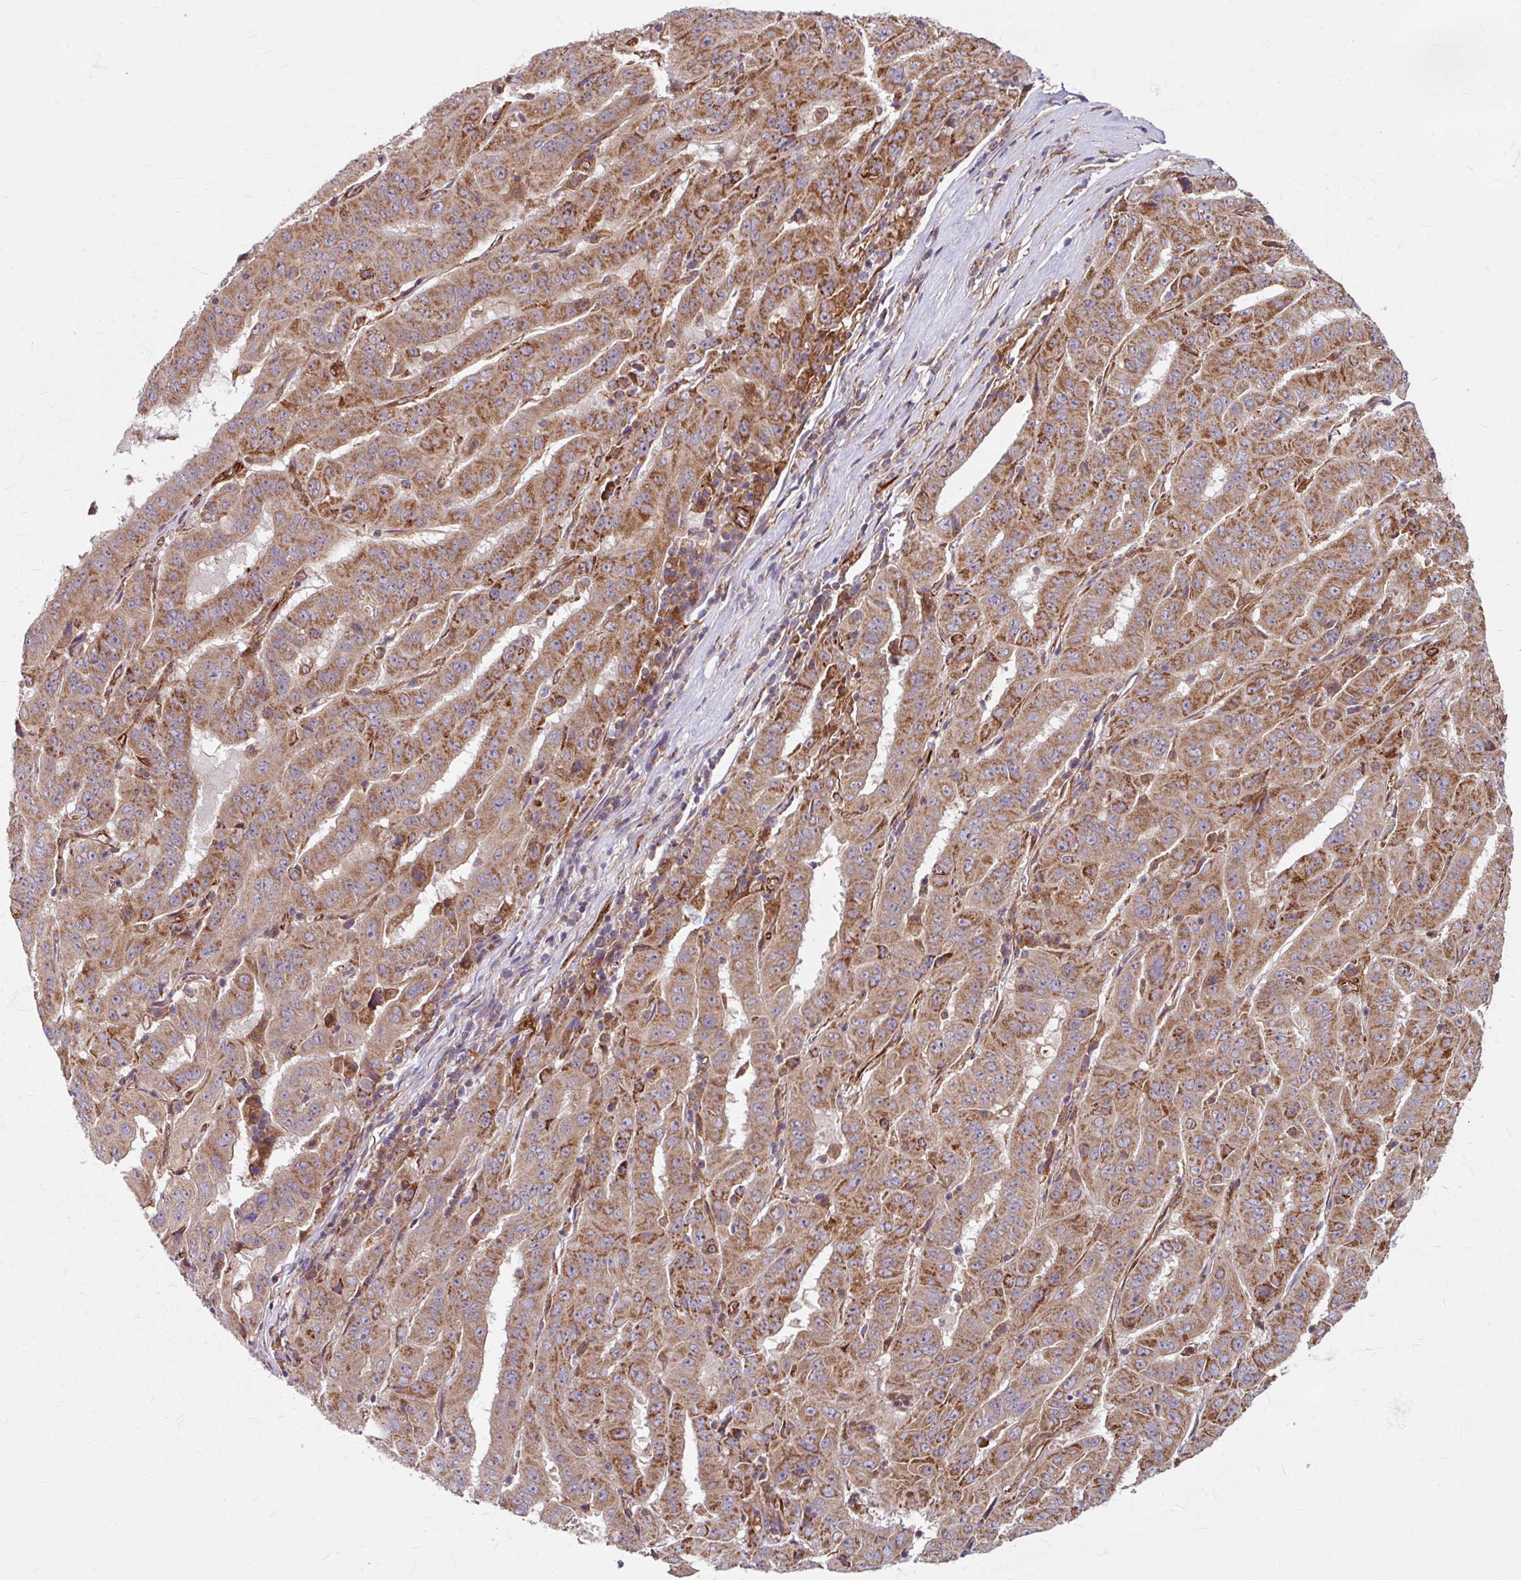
{"staining": {"intensity": "moderate", "quantity": ">75%", "location": "cytoplasmic/membranous"}, "tissue": "pancreatic cancer", "cell_type": "Tumor cells", "image_type": "cancer", "snomed": [{"axis": "morphology", "description": "Adenocarcinoma, NOS"}, {"axis": "topography", "description": "Pancreas"}], "caption": "Protein staining by IHC exhibits moderate cytoplasmic/membranous expression in approximately >75% of tumor cells in pancreatic cancer. (IHC, brightfield microscopy, high magnification).", "gene": "DAAM2", "patient": {"sex": "male", "age": 63}}